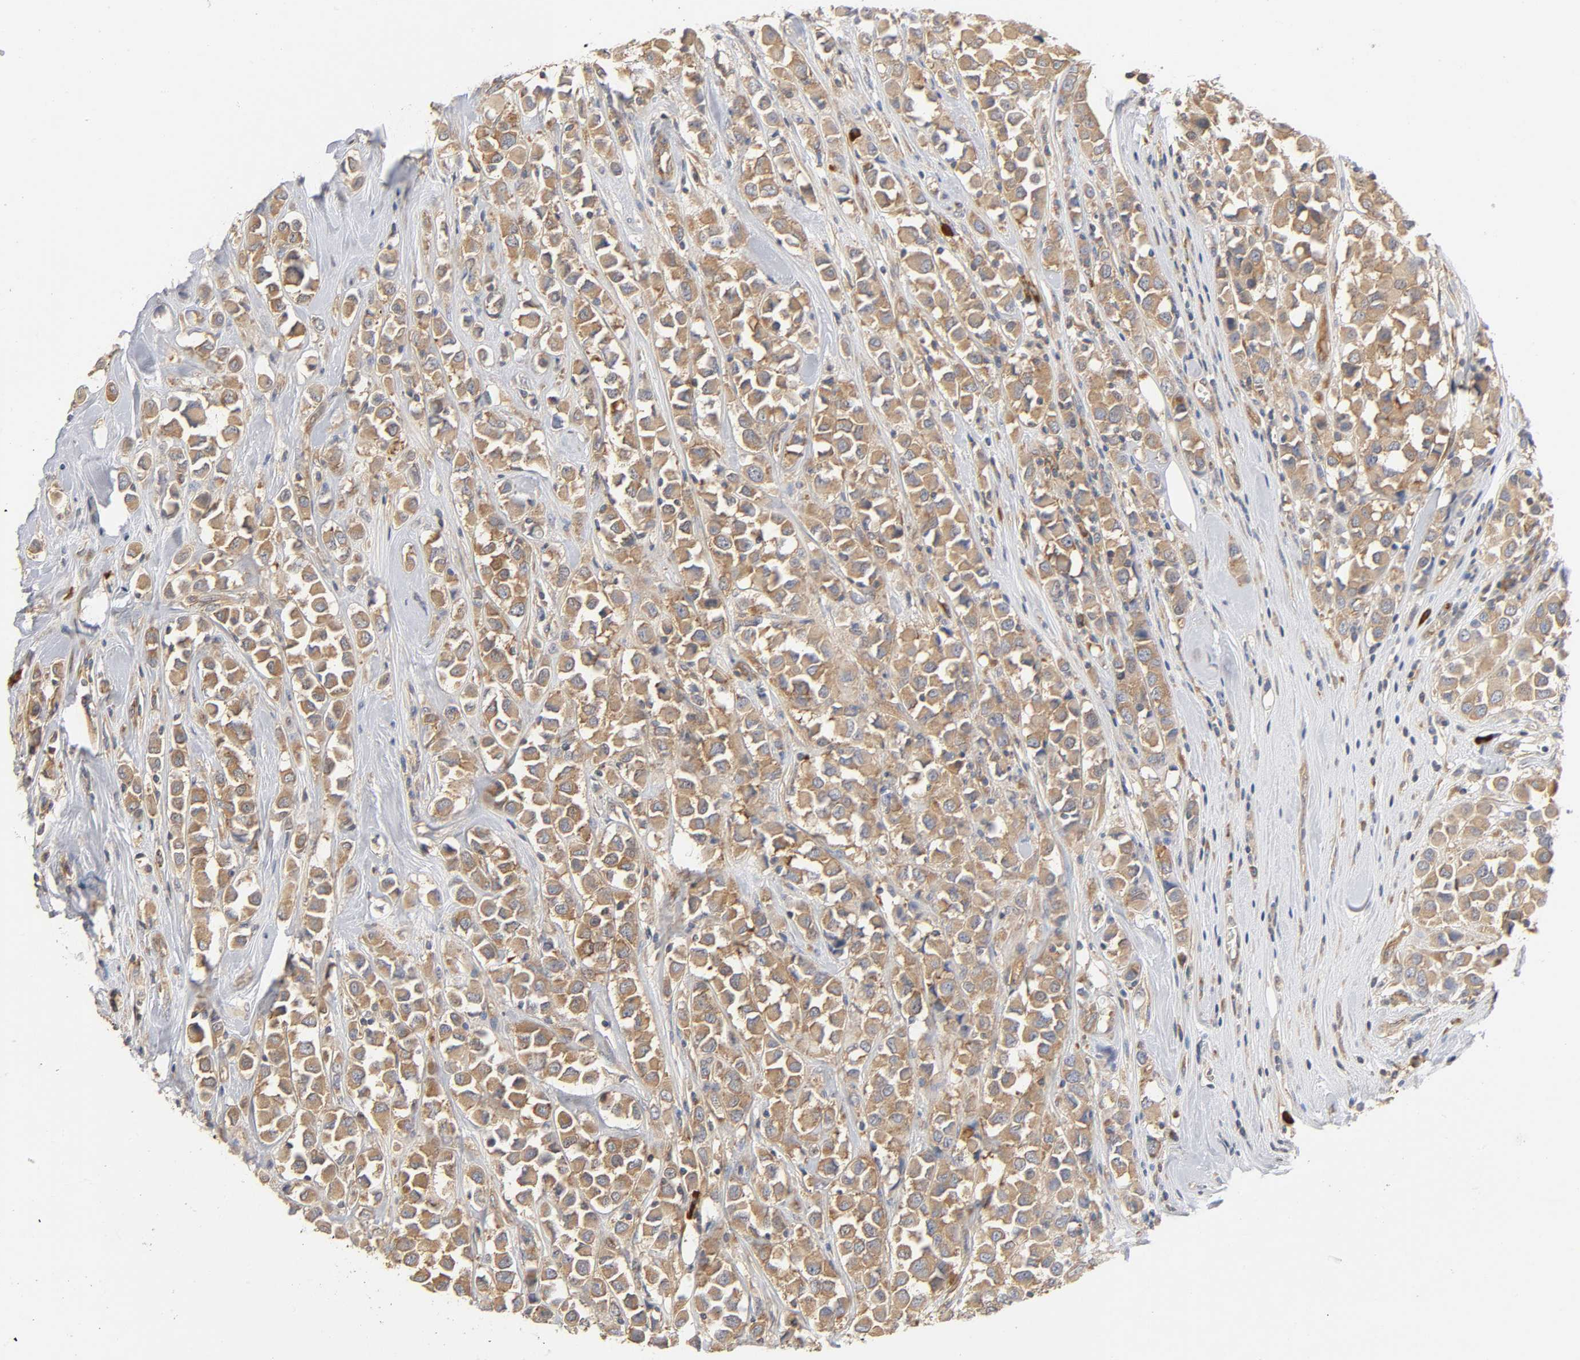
{"staining": {"intensity": "moderate", "quantity": ">75%", "location": "cytoplasmic/membranous"}, "tissue": "breast cancer", "cell_type": "Tumor cells", "image_type": "cancer", "snomed": [{"axis": "morphology", "description": "Duct carcinoma"}, {"axis": "topography", "description": "Breast"}], "caption": "This is an image of immunohistochemistry staining of intraductal carcinoma (breast), which shows moderate positivity in the cytoplasmic/membranous of tumor cells.", "gene": "SCHIP1", "patient": {"sex": "female", "age": 61}}